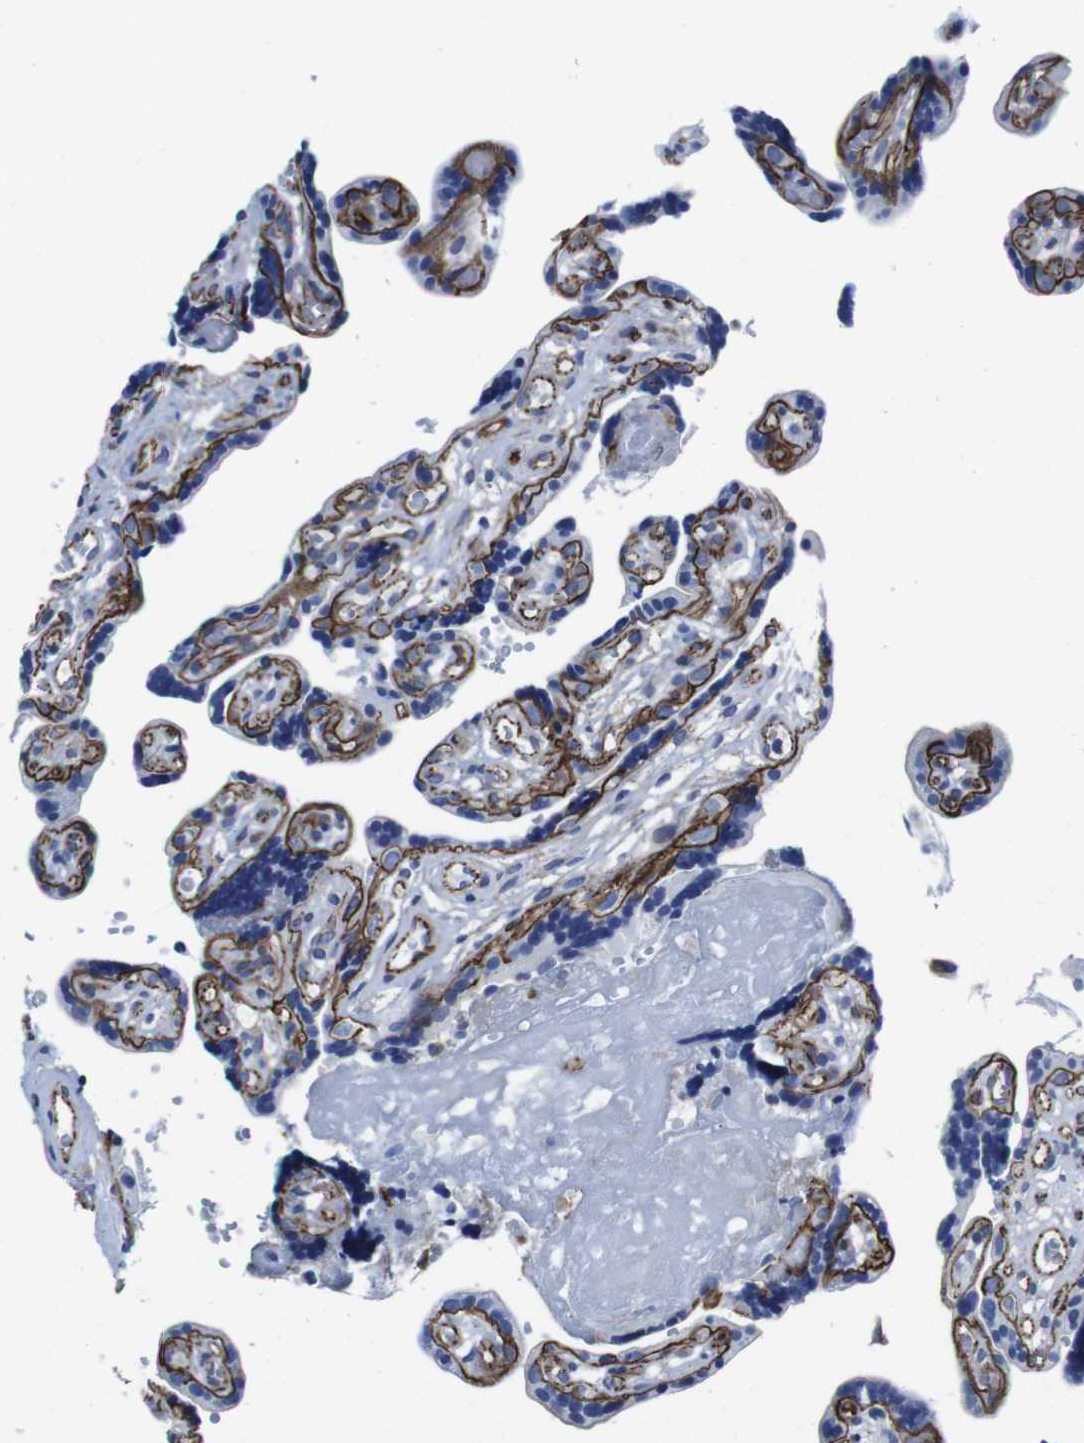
{"staining": {"intensity": "strong", "quantity": "25%-75%", "location": "cytoplasmic/membranous"}, "tissue": "placenta", "cell_type": "Trophoblastic cells", "image_type": "normal", "snomed": [{"axis": "morphology", "description": "Normal tissue, NOS"}, {"axis": "topography", "description": "Placenta"}], "caption": "Protein expression by IHC reveals strong cytoplasmic/membranous positivity in approximately 25%-75% of trophoblastic cells in benign placenta.", "gene": "NUMB", "patient": {"sex": "female", "age": 30}}